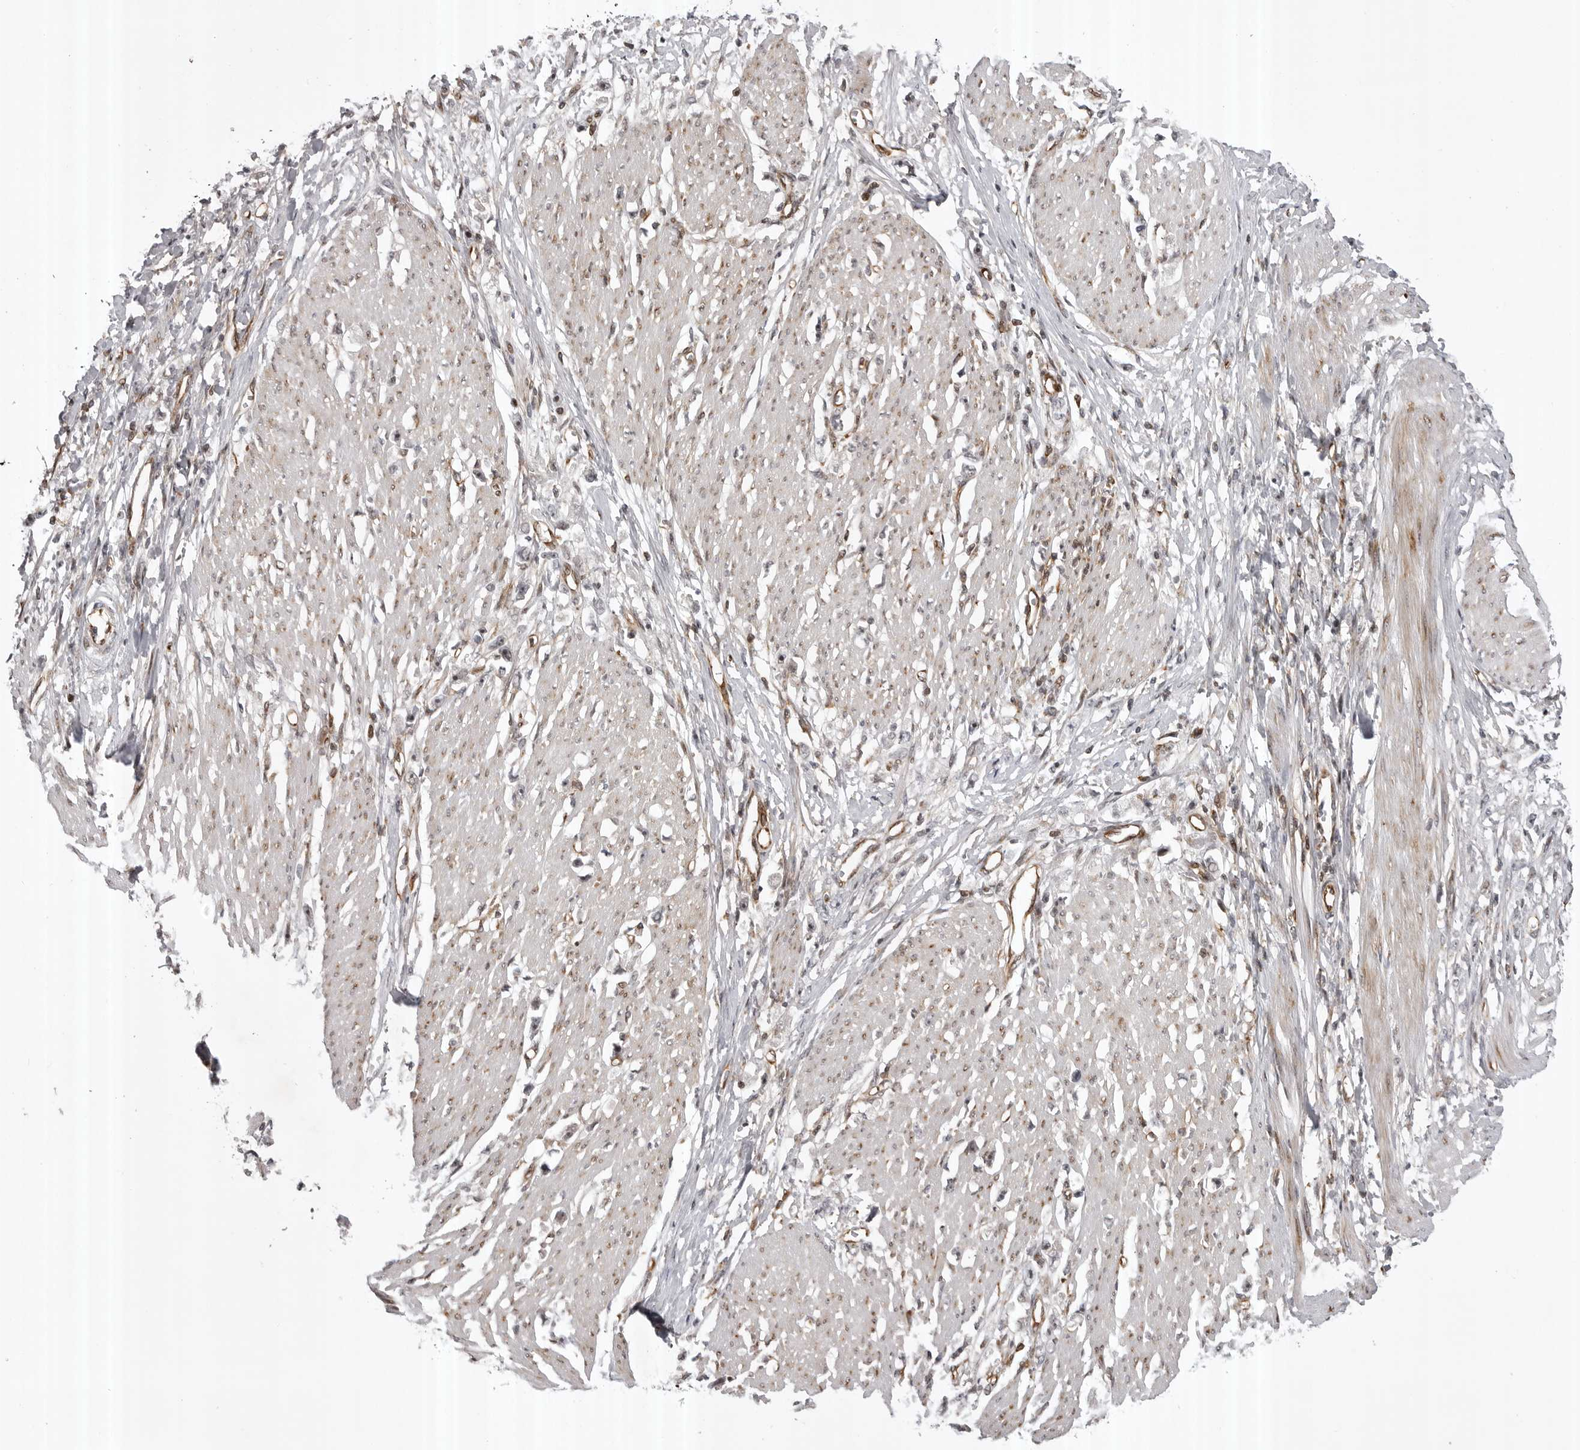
{"staining": {"intensity": "weak", "quantity": "<25%", "location": "cytoplasmic/membranous"}, "tissue": "stomach cancer", "cell_type": "Tumor cells", "image_type": "cancer", "snomed": [{"axis": "morphology", "description": "Adenocarcinoma, NOS"}, {"axis": "topography", "description": "Stomach"}], "caption": "The immunohistochemistry histopathology image has no significant staining in tumor cells of stomach cancer (adenocarcinoma) tissue.", "gene": "ABL1", "patient": {"sex": "female", "age": 59}}